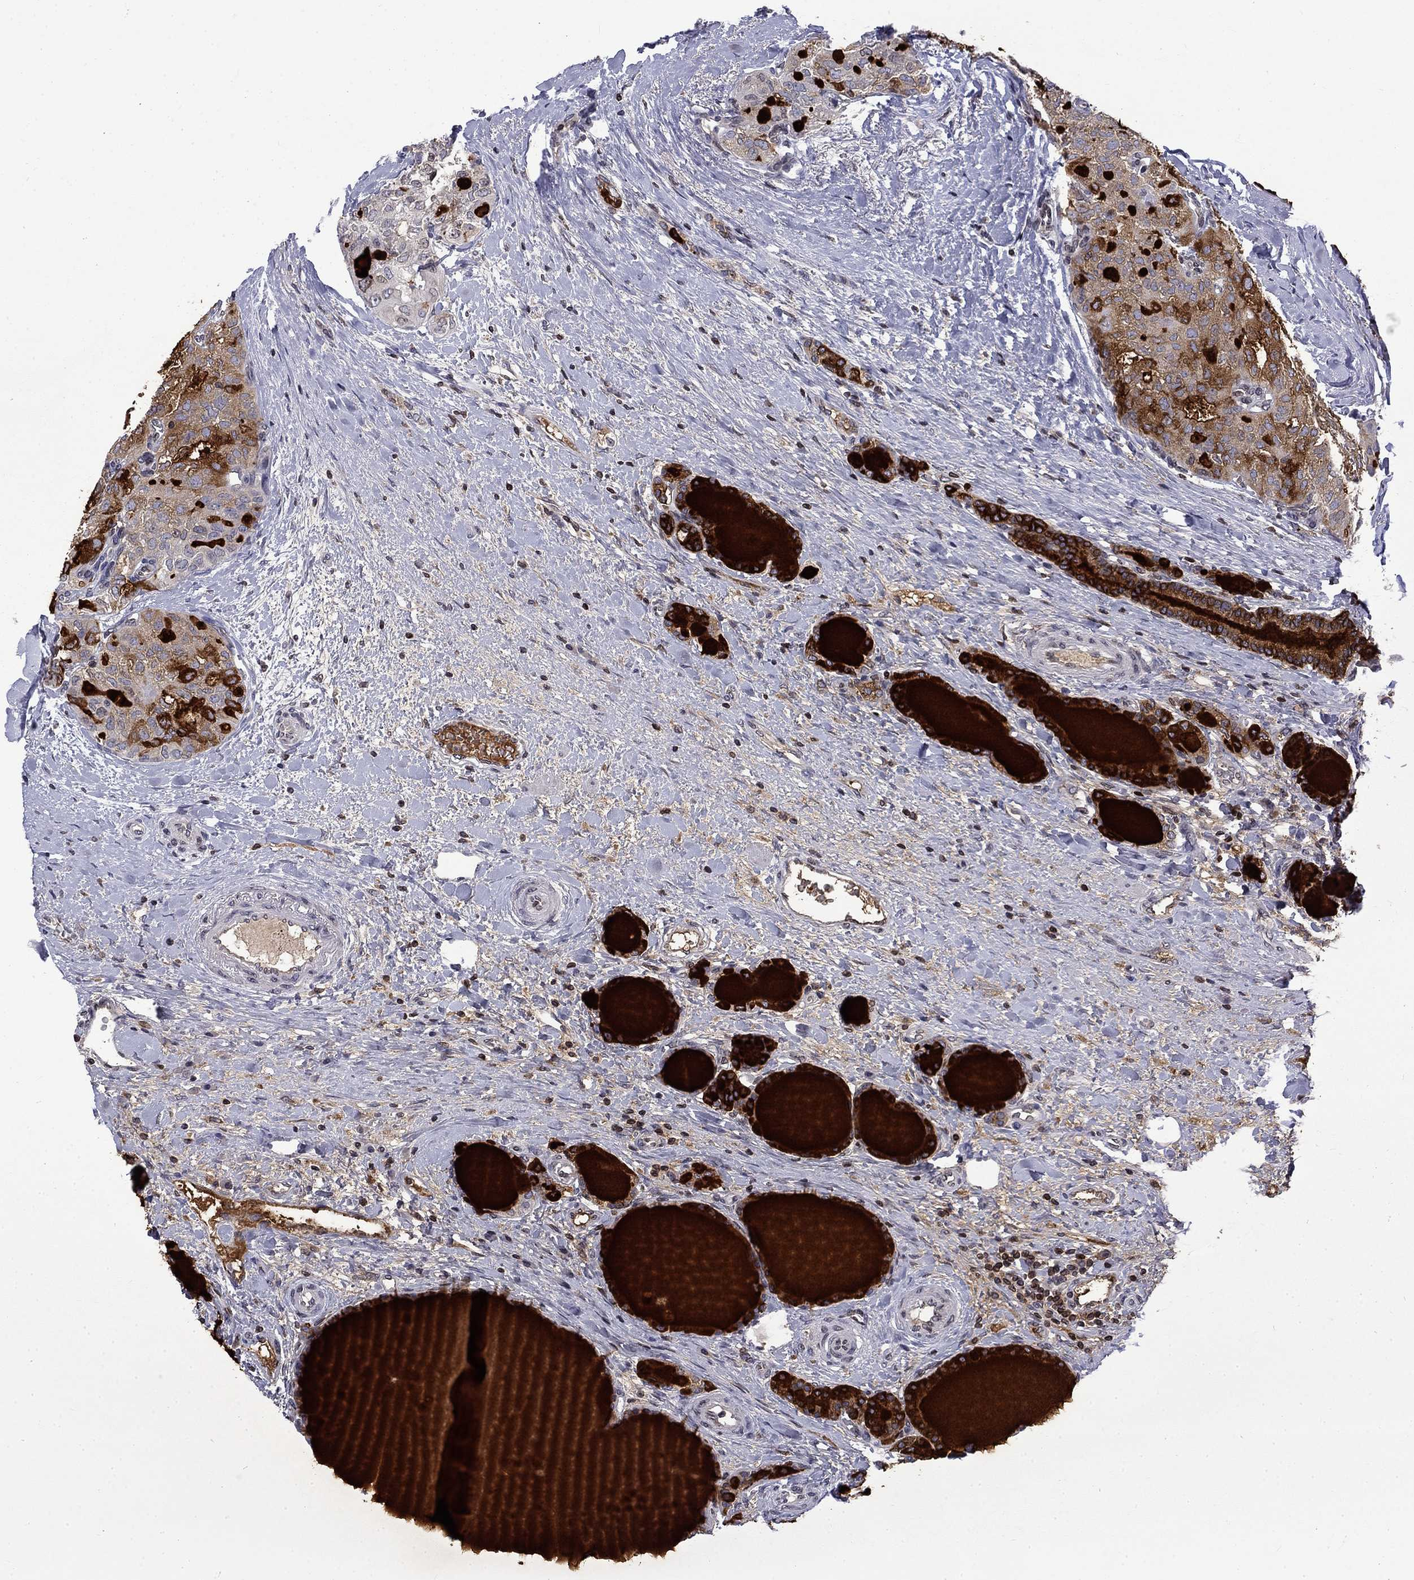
{"staining": {"intensity": "strong", "quantity": ">75%", "location": "cytoplasmic/membranous"}, "tissue": "thyroid cancer", "cell_type": "Tumor cells", "image_type": "cancer", "snomed": [{"axis": "morphology", "description": "Follicular adenoma carcinoma, NOS"}, {"axis": "topography", "description": "Thyroid gland"}], "caption": "Immunohistochemistry of human follicular adenoma carcinoma (thyroid) reveals high levels of strong cytoplasmic/membranous expression in approximately >75% of tumor cells. (Brightfield microscopy of DAB IHC at high magnification).", "gene": "SLA", "patient": {"sex": "male", "age": 75}}